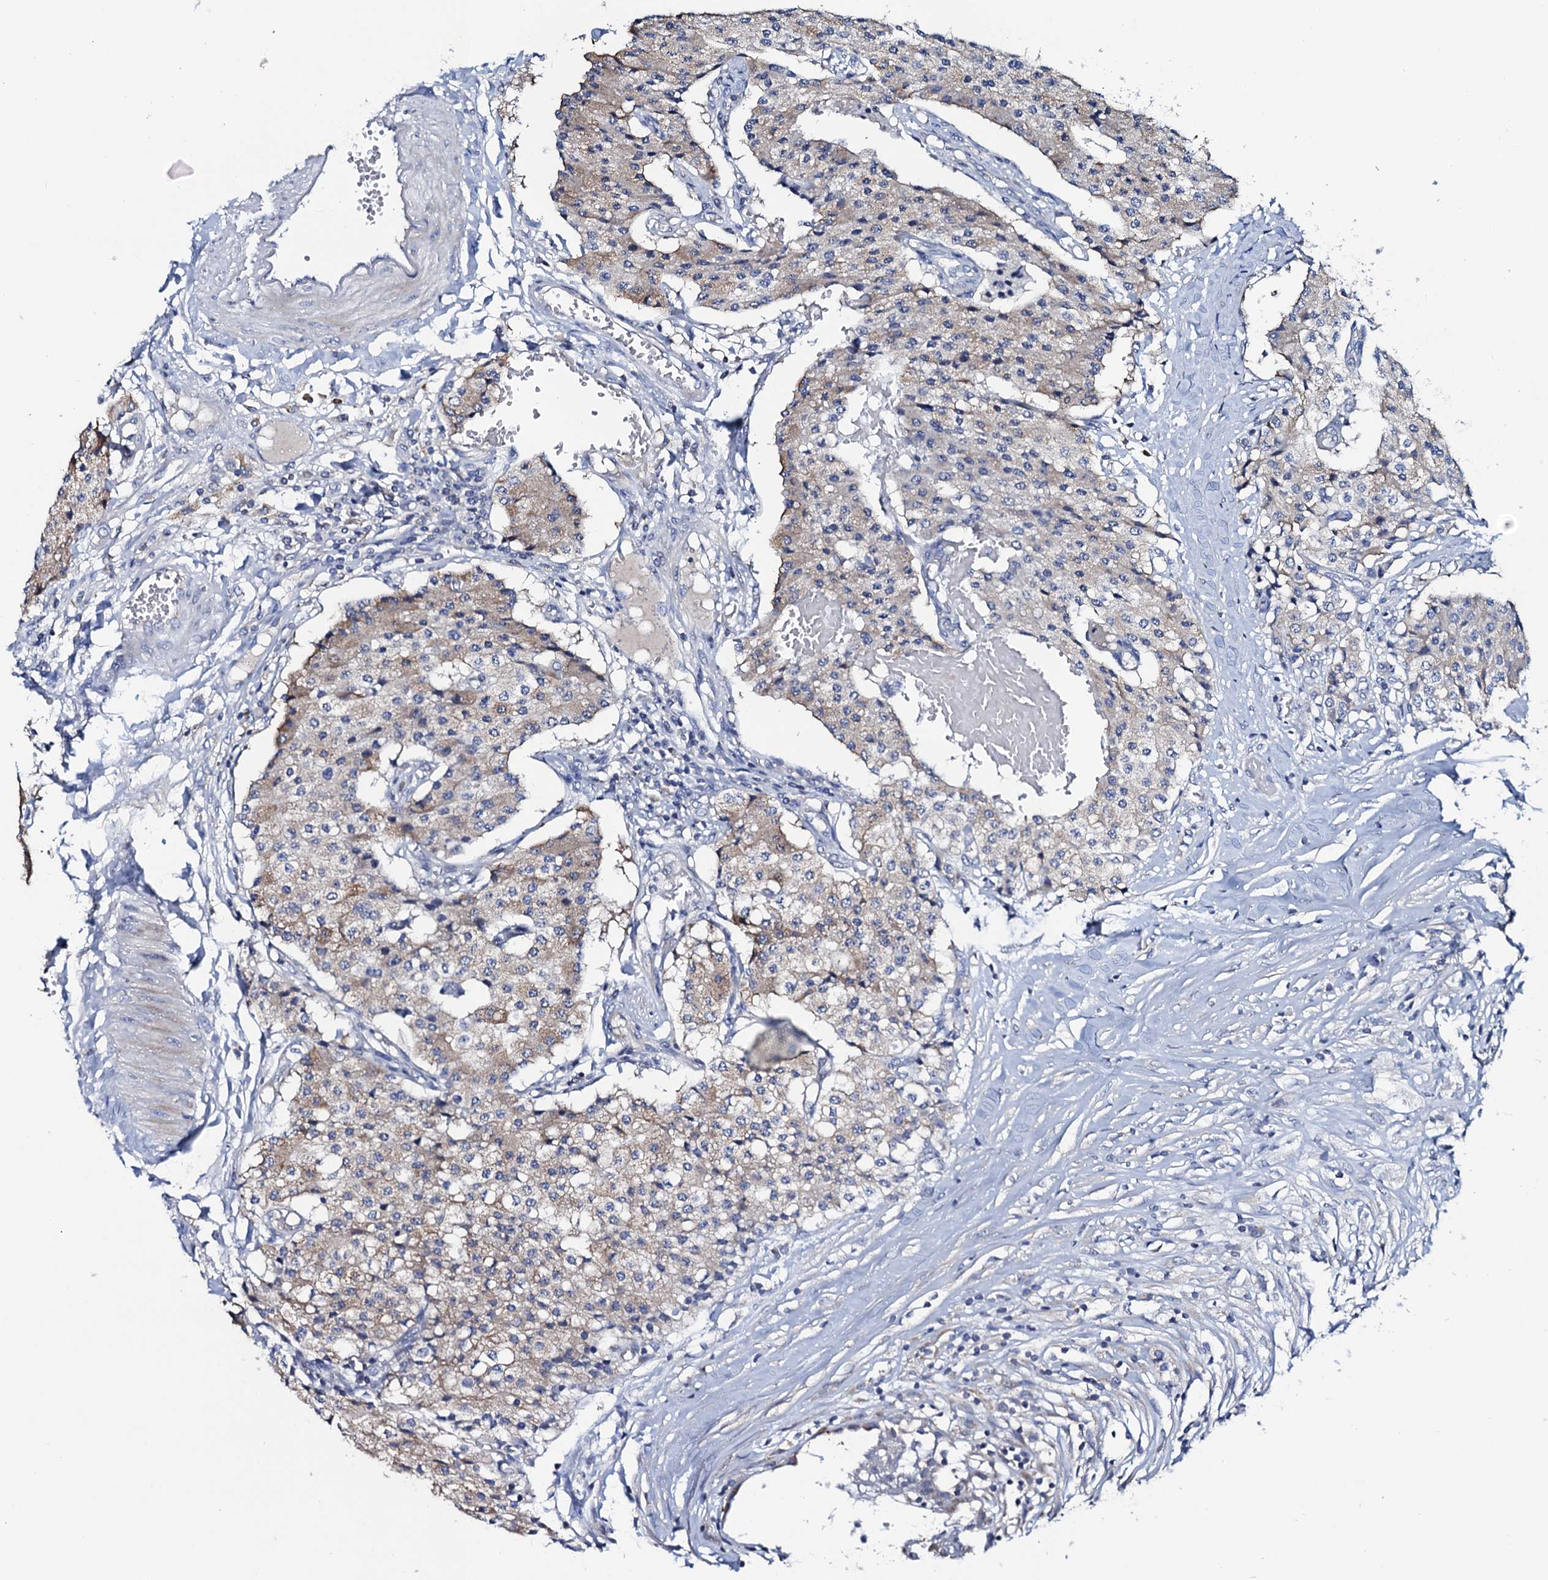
{"staining": {"intensity": "weak", "quantity": "<25%", "location": "cytoplasmic/membranous"}, "tissue": "carcinoid", "cell_type": "Tumor cells", "image_type": "cancer", "snomed": [{"axis": "morphology", "description": "Carcinoid, malignant, NOS"}, {"axis": "topography", "description": "Colon"}], "caption": "This is an immunohistochemistry photomicrograph of carcinoid. There is no expression in tumor cells.", "gene": "MRPL48", "patient": {"sex": "female", "age": 52}}